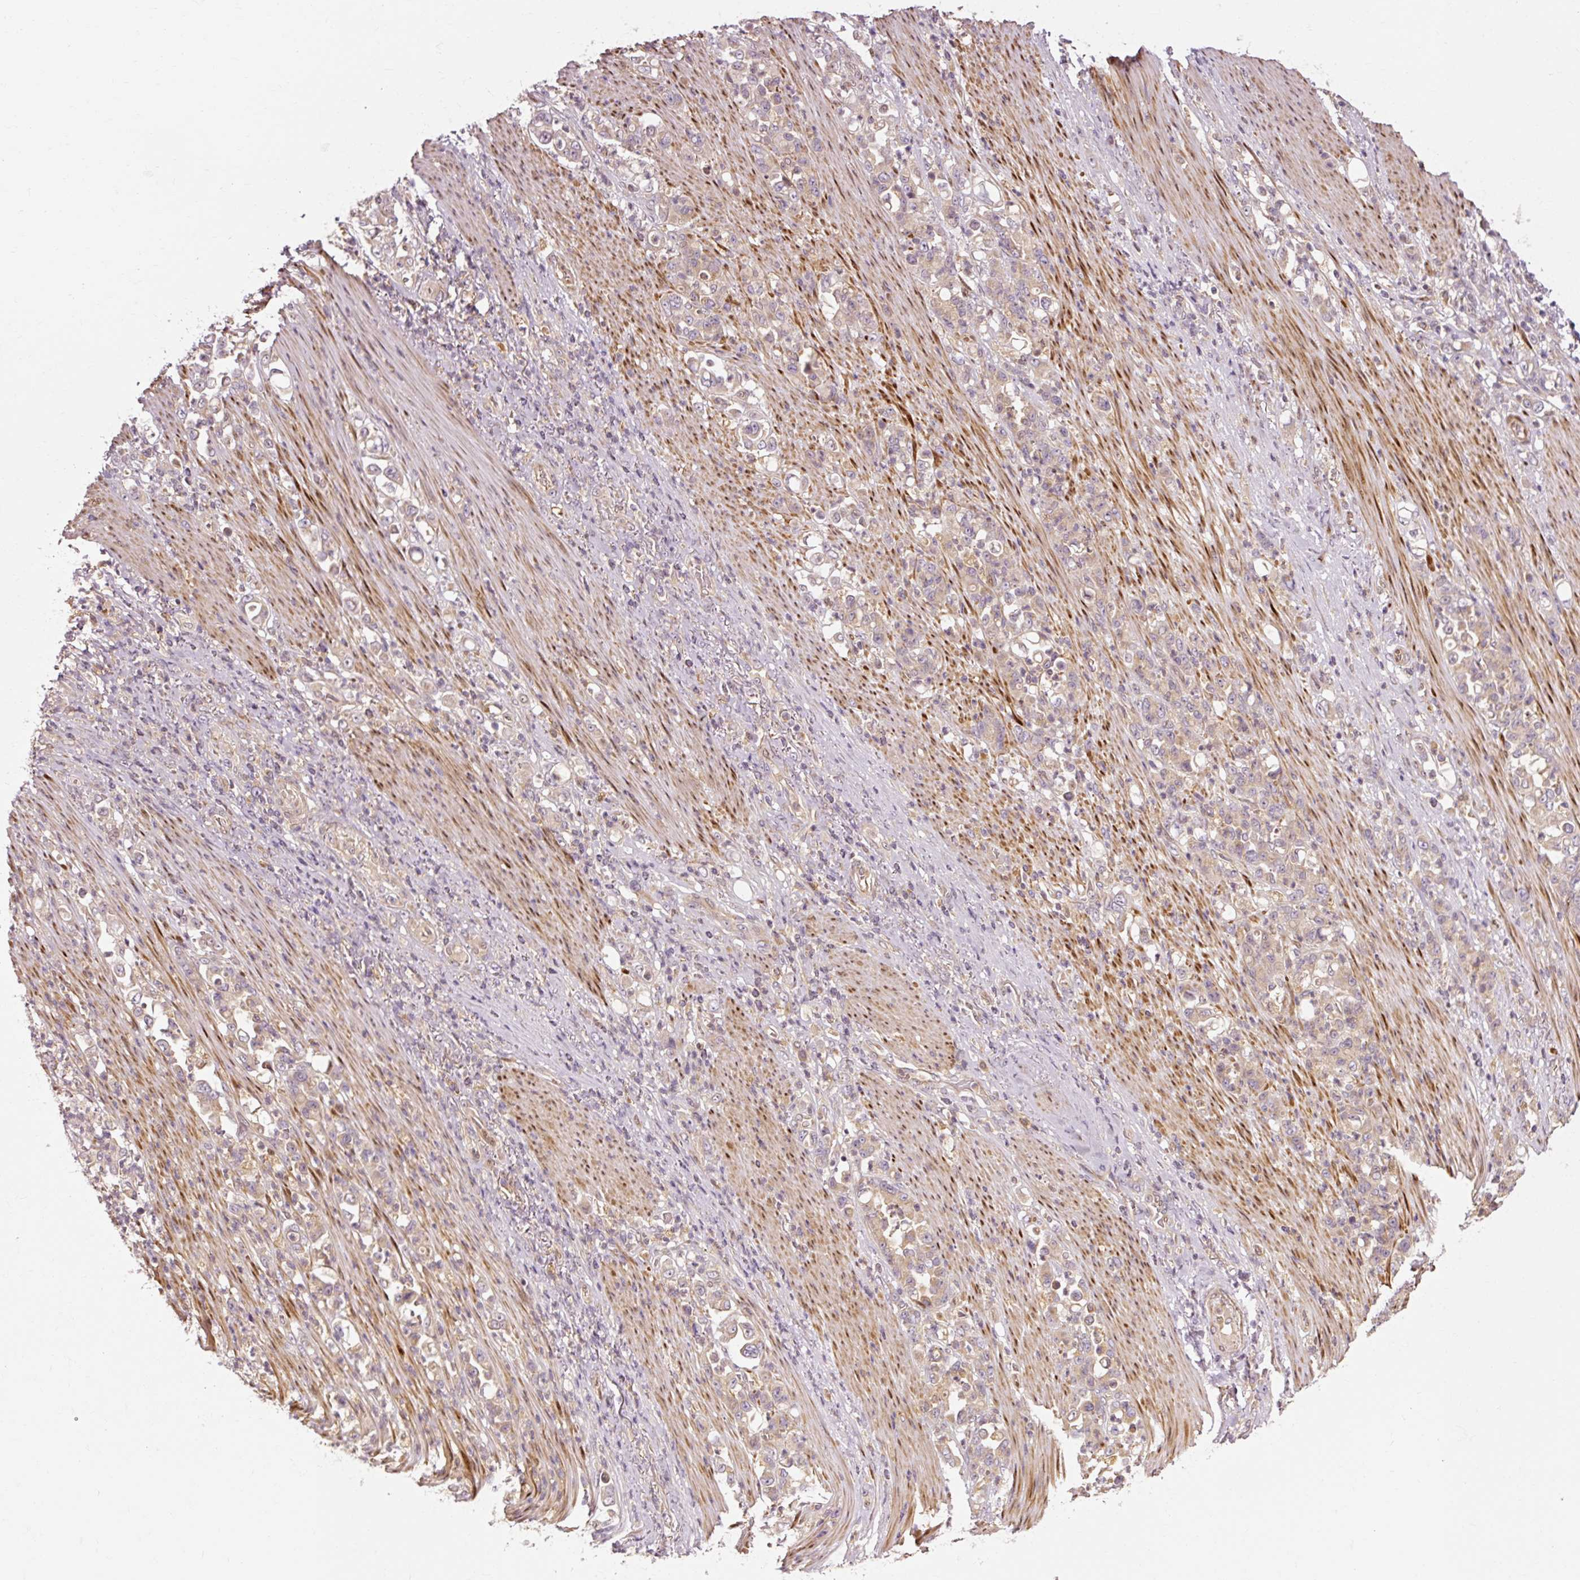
{"staining": {"intensity": "weak", "quantity": "25%-75%", "location": "cytoplasmic/membranous"}, "tissue": "stomach cancer", "cell_type": "Tumor cells", "image_type": "cancer", "snomed": [{"axis": "morphology", "description": "Normal tissue, NOS"}, {"axis": "morphology", "description": "Adenocarcinoma, NOS"}, {"axis": "topography", "description": "Stomach"}], "caption": "Brown immunohistochemical staining in human stomach adenocarcinoma displays weak cytoplasmic/membranous positivity in approximately 25%-75% of tumor cells.", "gene": "NAPA", "patient": {"sex": "female", "age": 79}}